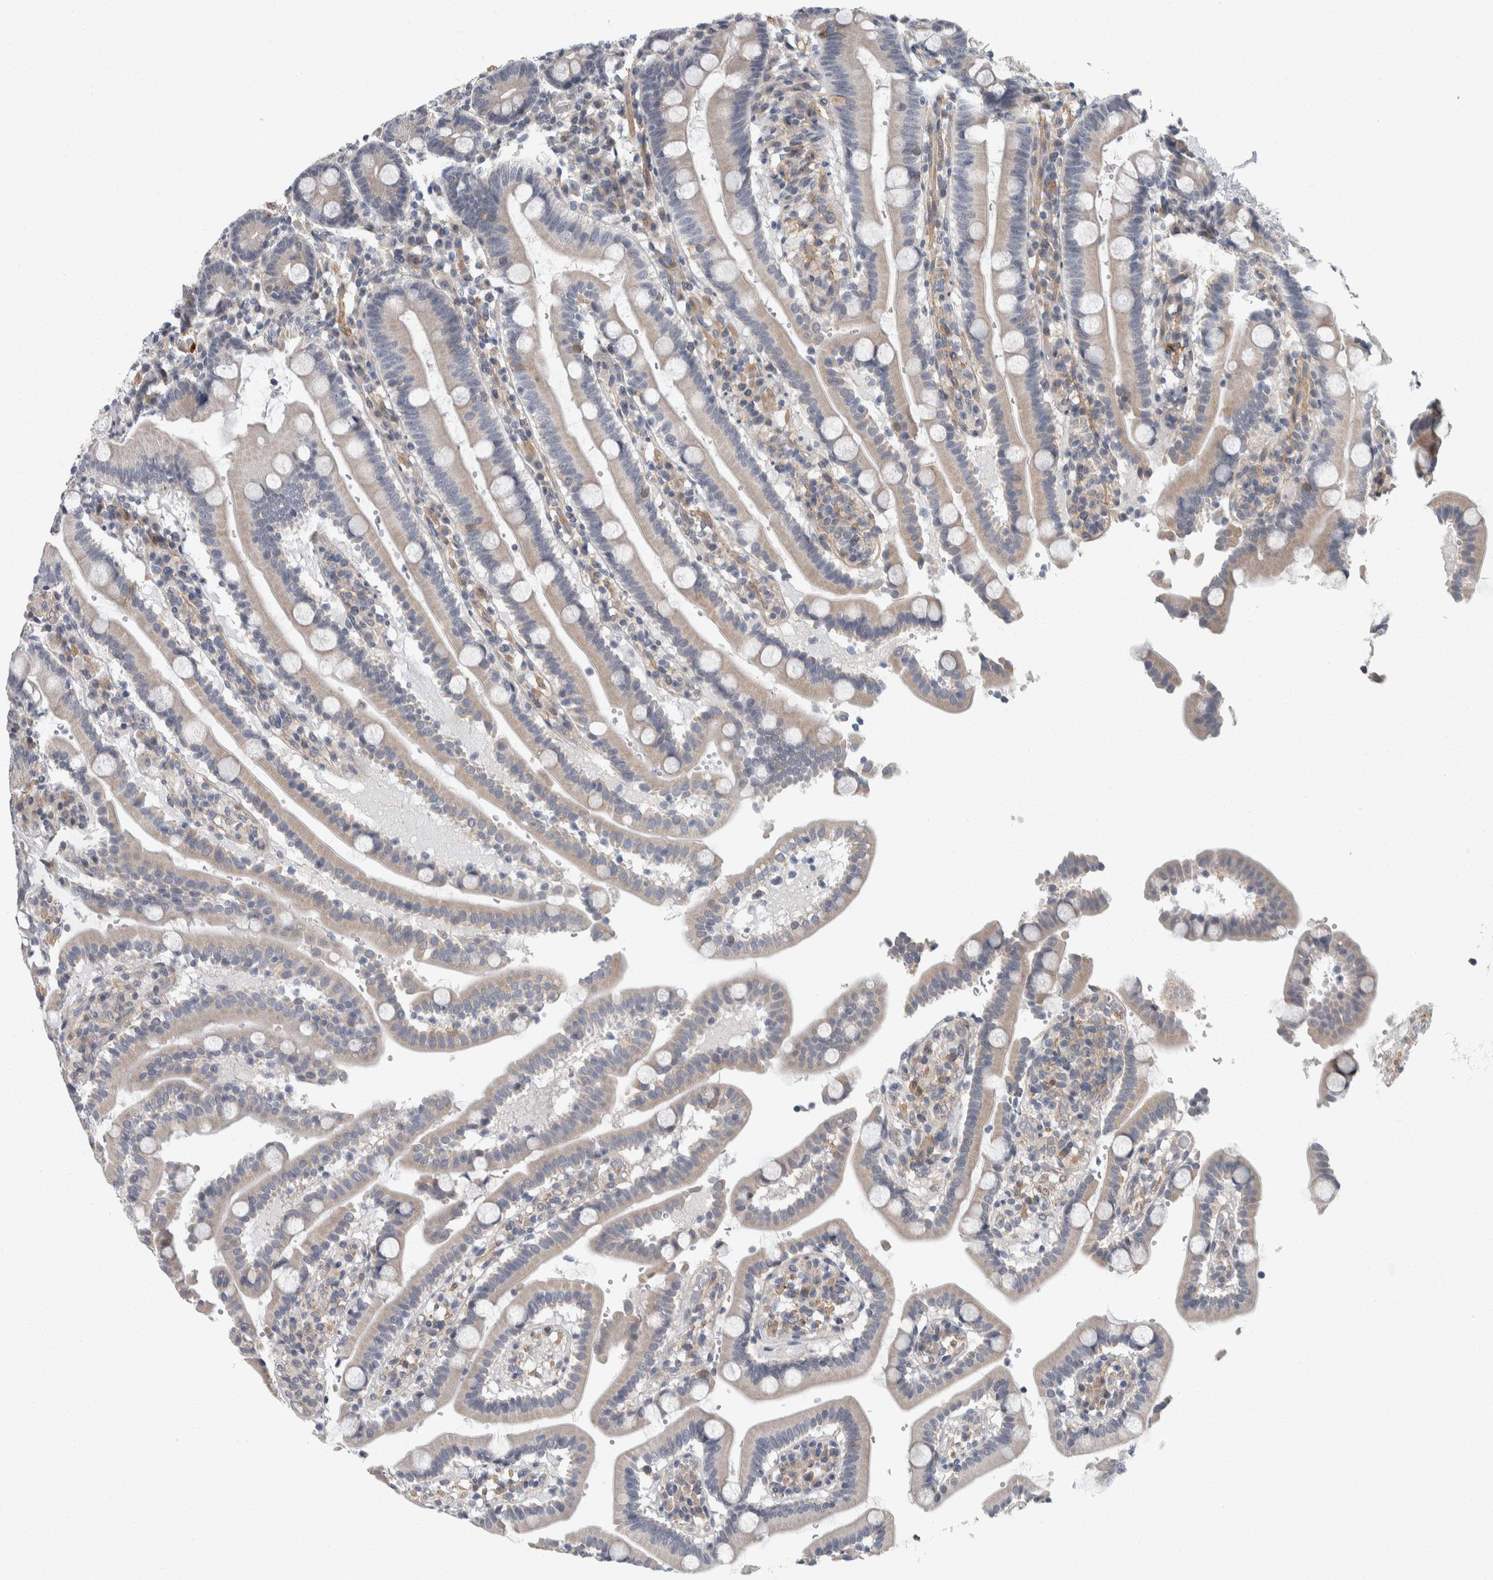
{"staining": {"intensity": "negative", "quantity": "none", "location": "none"}, "tissue": "duodenum", "cell_type": "Glandular cells", "image_type": "normal", "snomed": [{"axis": "morphology", "description": "Normal tissue, NOS"}, {"axis": "topography", "description": "Small intestine, NOS"}], "caption": "A high-resolution image shows IHC staining of normal duodenum, which displays no significant staining in glandular cells. Nuclei are stained in blue.", "gene": "KCNJ3", "patient": {"sex": "female", "age": 71}}